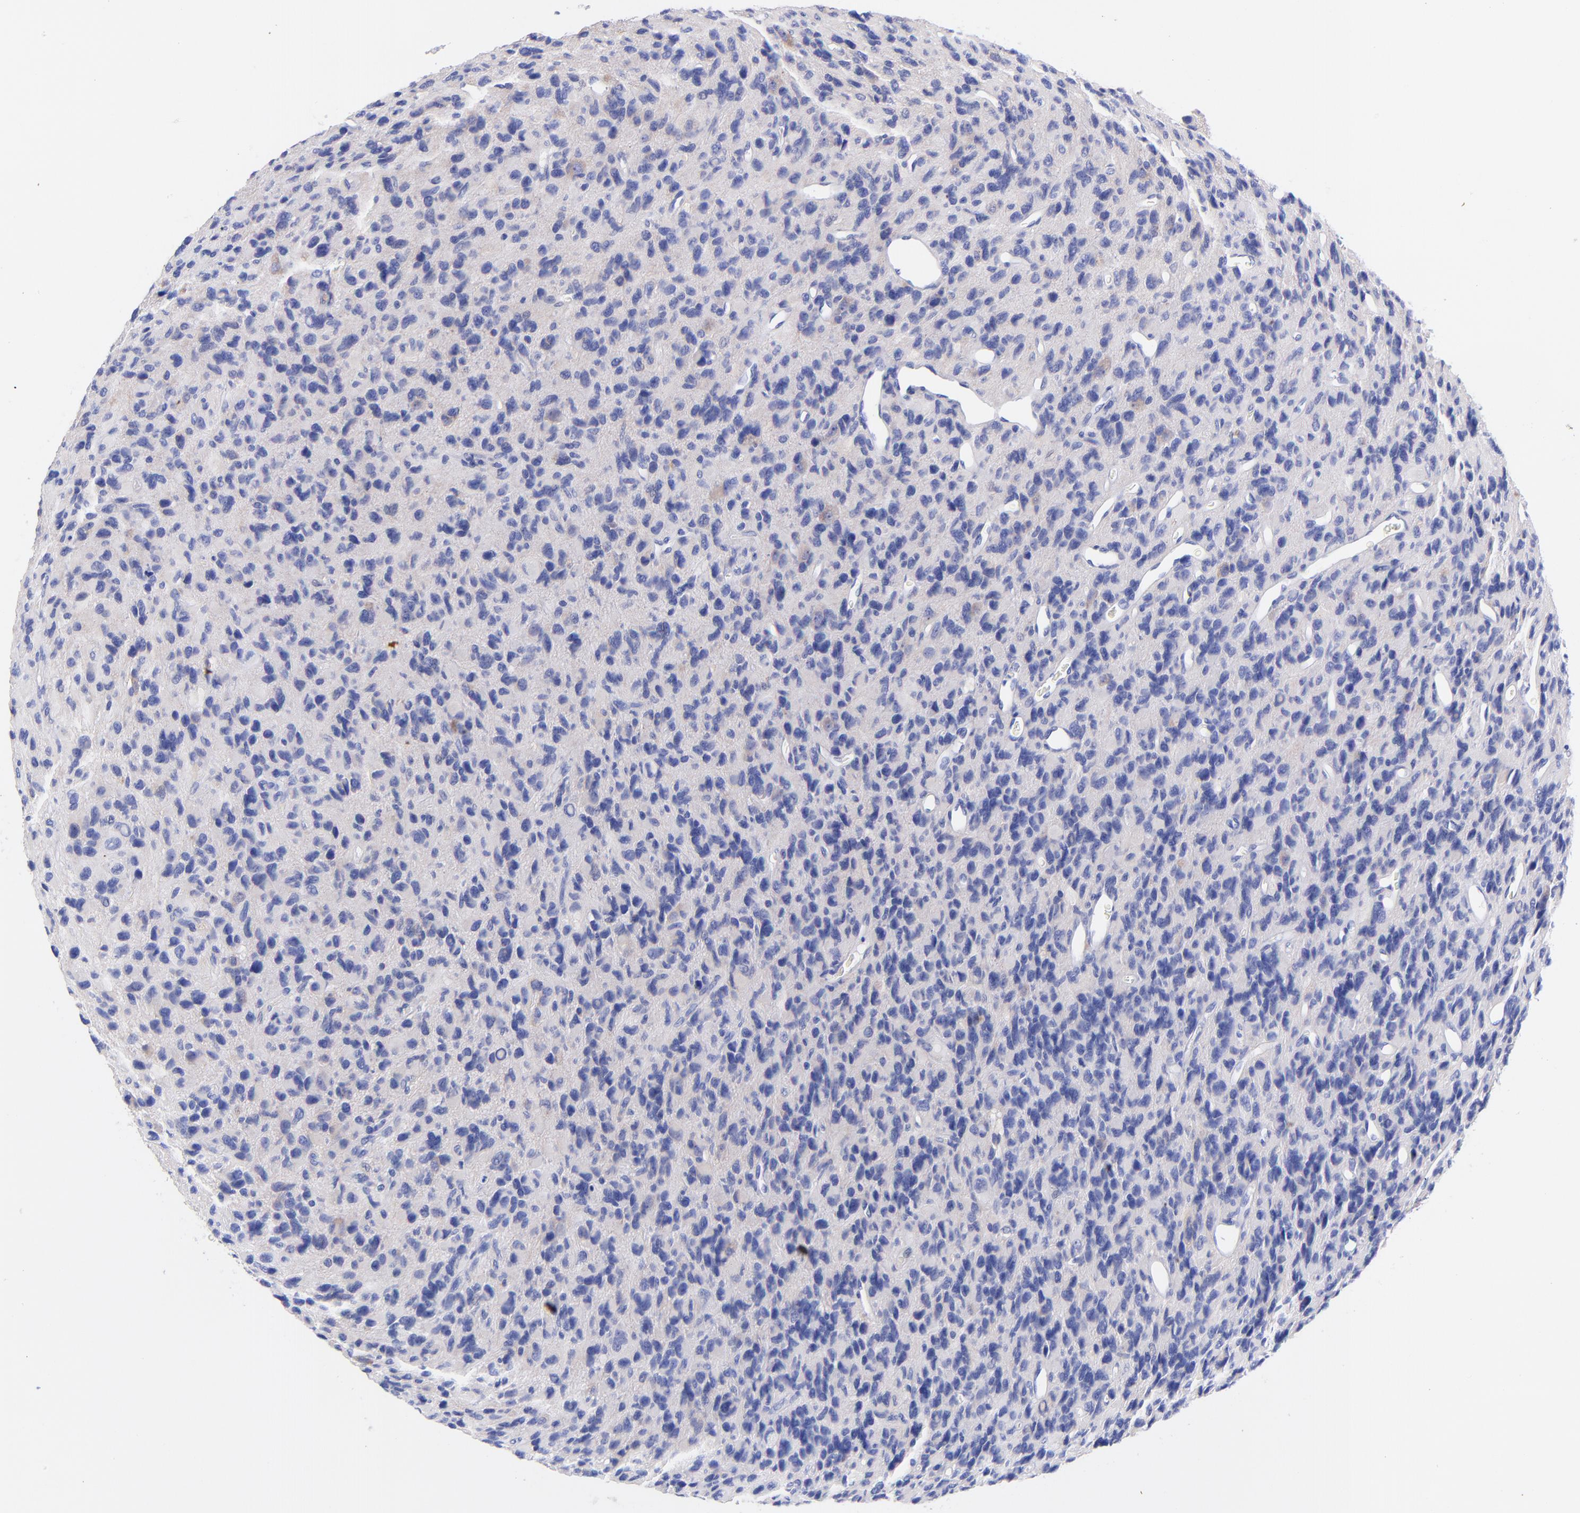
{"staining": {"intensity": "negative", "quantity": "none", "location": "none"}, "tissue": "glioma", "cell_type": "Tumor cells", "image_type": "cancer", "snomed": [{"axis": "morphology", "description": "Glioma, malignant, High grade"}, {"axis": "topography", "description": "Brain"}], "caption": "Tumor cells are negative for brown protein staining in high-grade glioma (malignant). (DAB immunohistochemistry with hematoxylin counter stain).", "gene": "GPHN", "patient": {"sex": "male", "age": 77}}